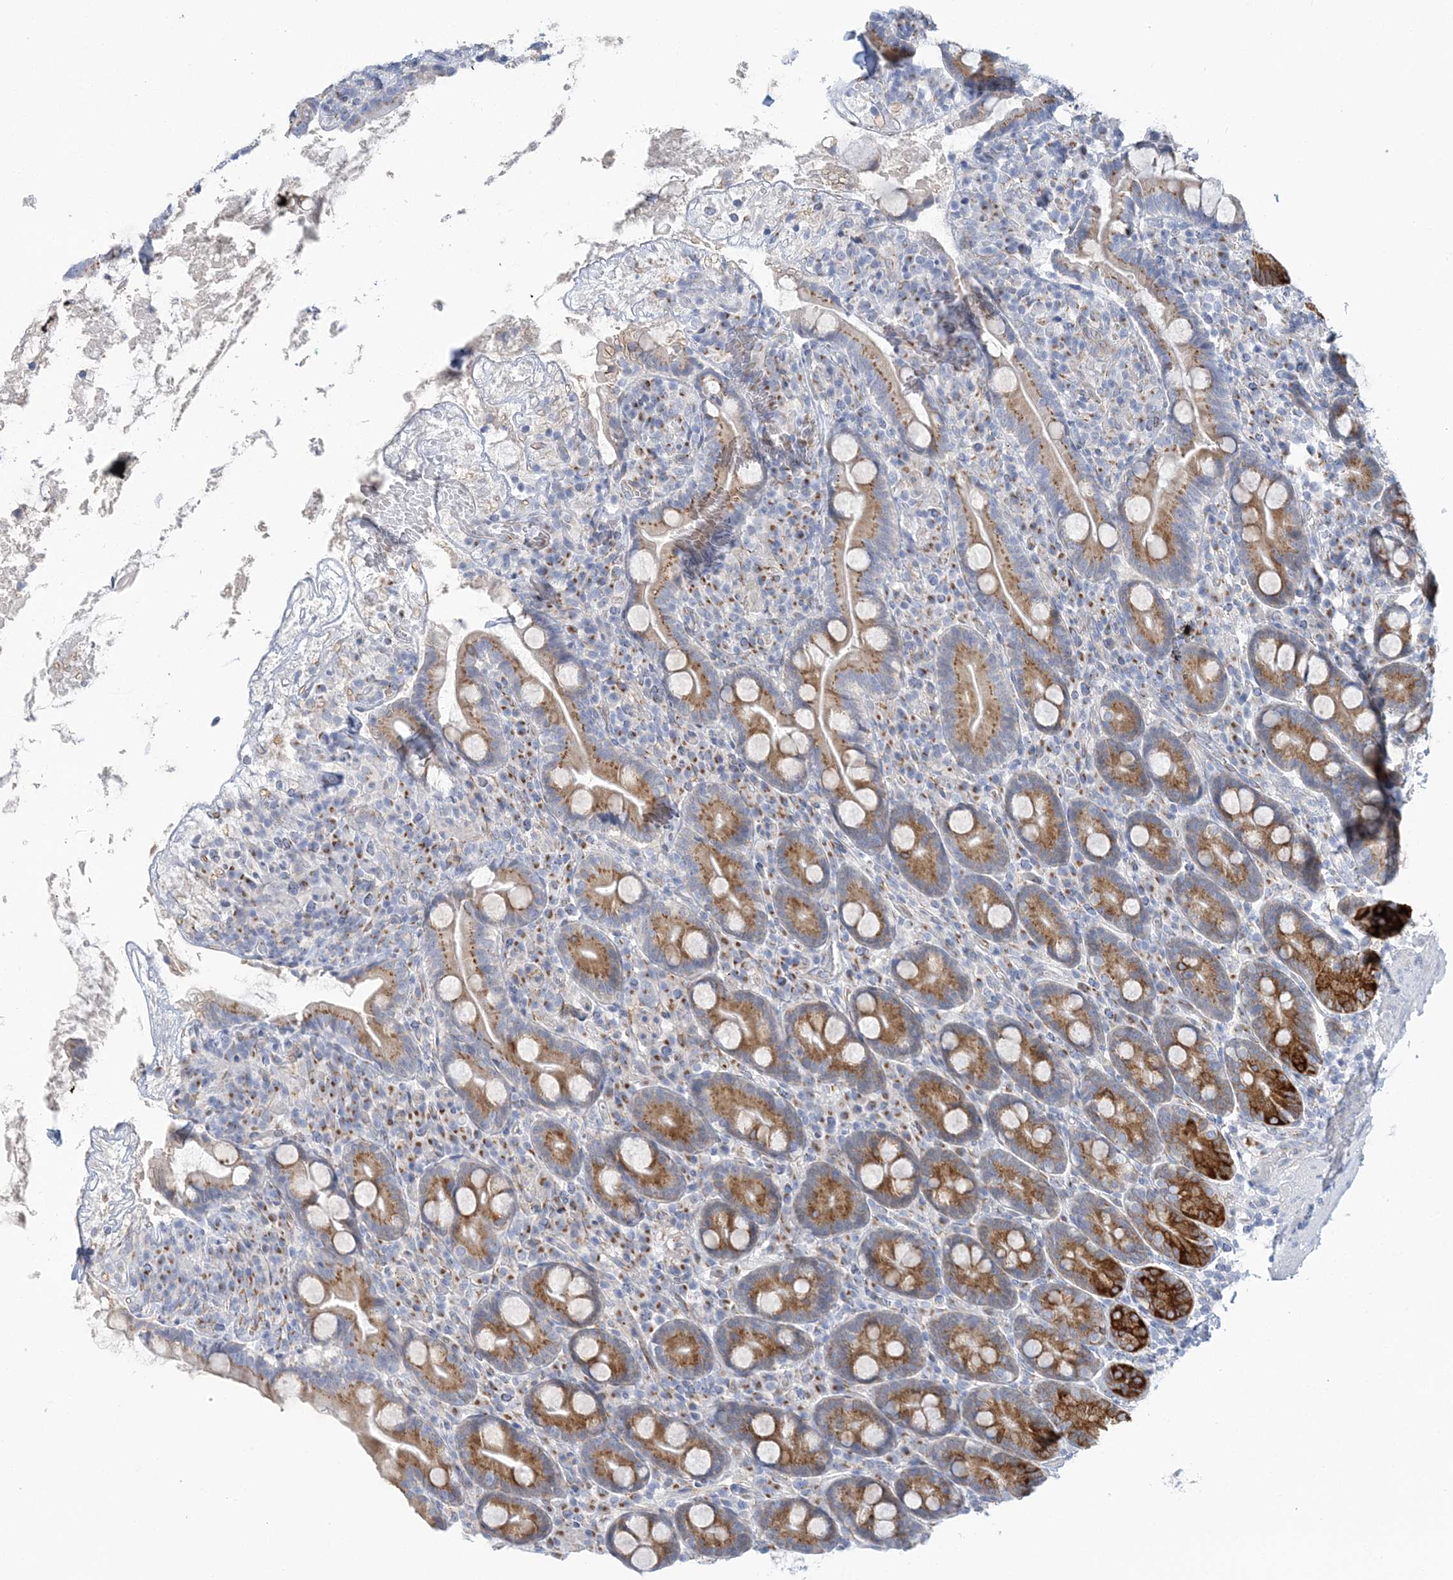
{"staining": {"intensity": "strong", "quantity": "25%-75%", "location": "cytoplasmic/membranous"}, "tissue": "duodenum", "cell_type": "Glandular cells", "image_type": "normal", "snomed": [{"axis": "morphology", "description": "Normal tissue, NOS"}, {"axis": "topography", "description": "Duodenum"}], "caption": "Immunohistochemistry (IHC) histopathology image of normal duodenum stained for a protein (brown), which exhibits high levels of strong cytoplasmic/membranous expression in about 25%-75% of glandular cells.", "gene": "PLEKHG4B", "patient": {"sex": "male", "age": 35}}